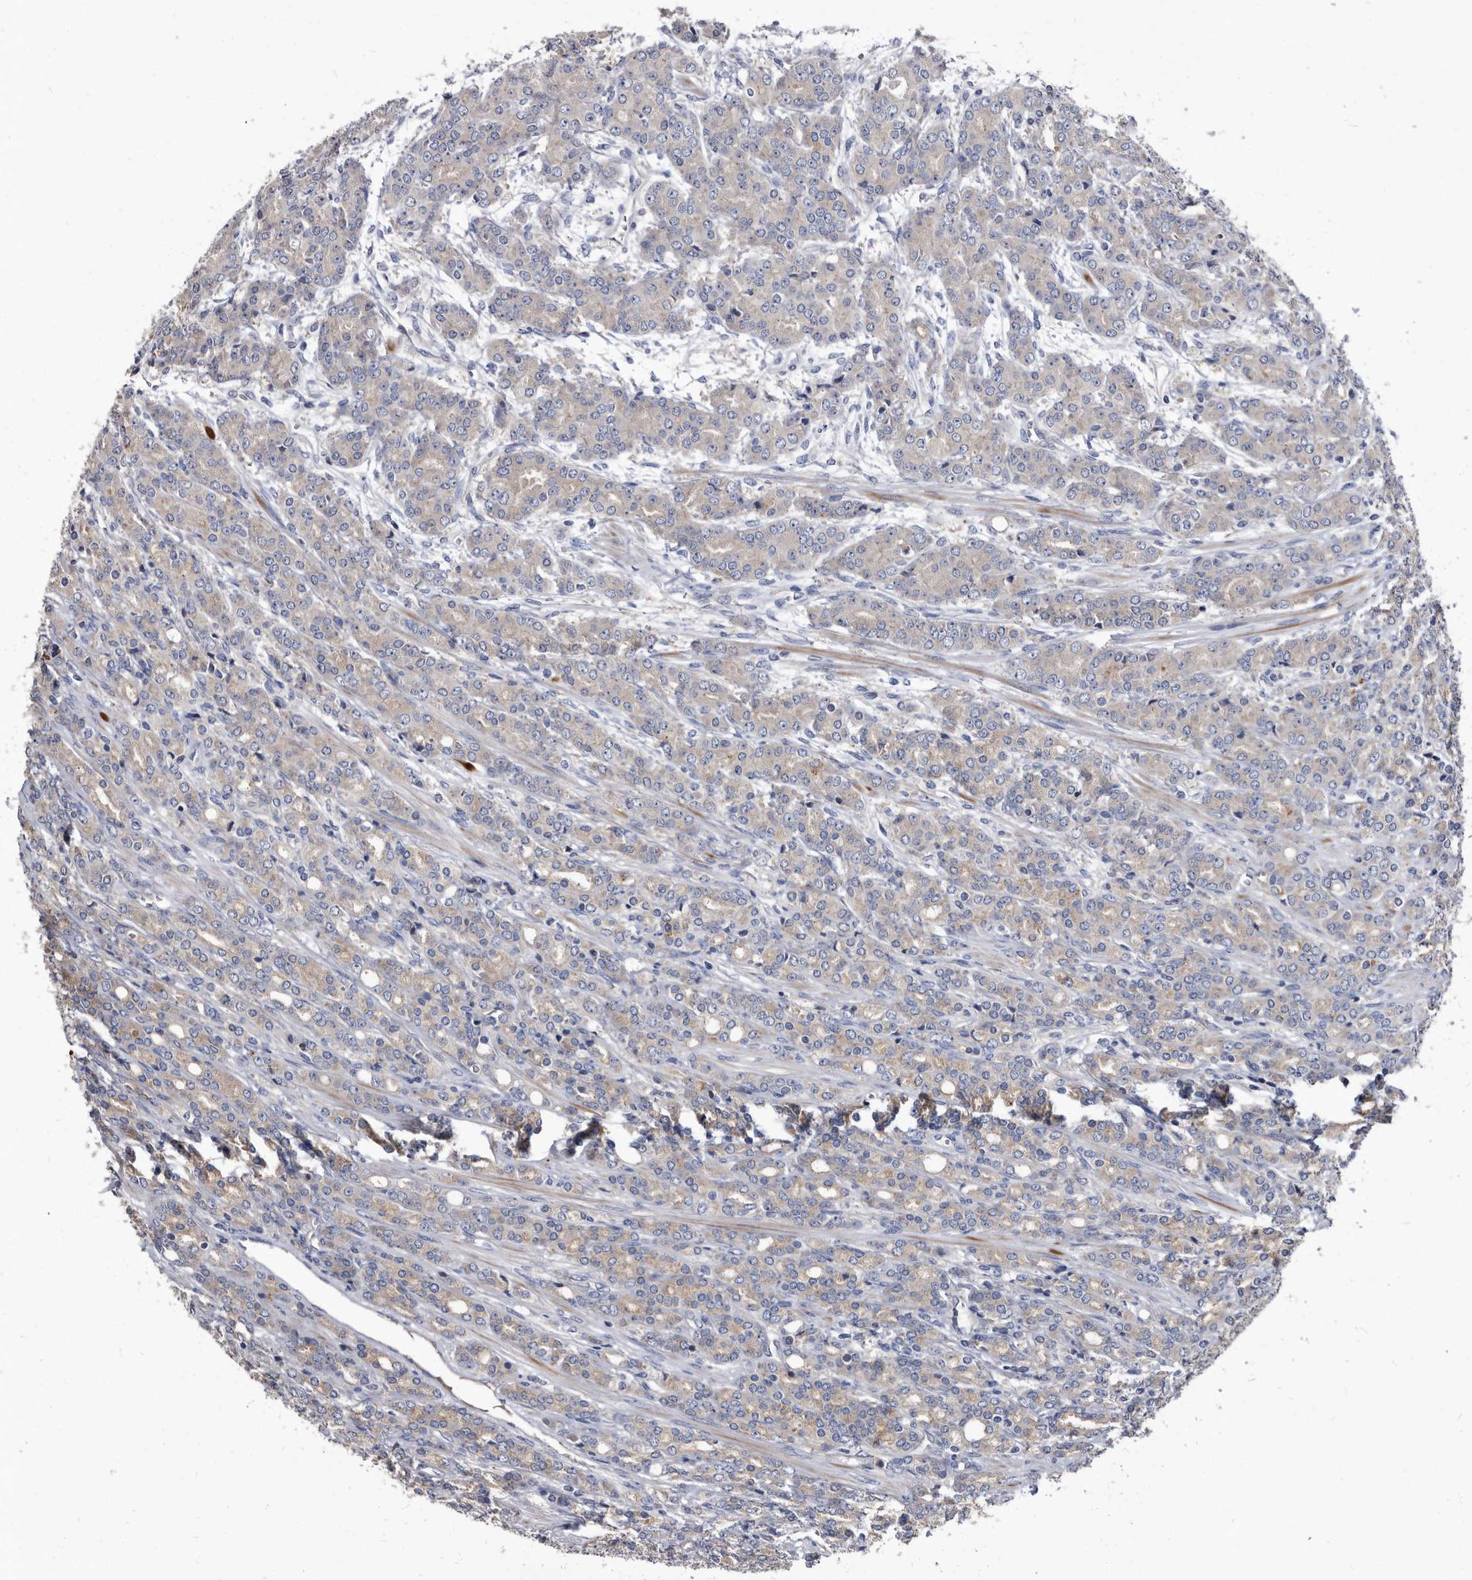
{"staining": {"intensity": "moderate", "quantity": "<25%", "location": "cytoplasmic/membranous"}, "tissue": "prostate cancer", "cell_type": "Tumor cells", "image_type": "cancer", "snomed": [{"axis": "morphology", "description": "Adenocarcinoma, High grade"}, {"axis": "topography", "description": "Prostate"}], "caption": "An immunohistochemistry micrograph of tumor tissue is shown. Protein staining in brown shows moderate cytoplasmic/membranous positivity in prostate cancer (high-grade adenocarcinoma) within tumor cells. Using DAB (3,3'-diaminobenzidine) (brown) and hematoxylin (blue) stains, captured at high magnification using brightfield microscopy.", "gene": "DTNBP1", "patient": {"sex": "male", "age": 62}}